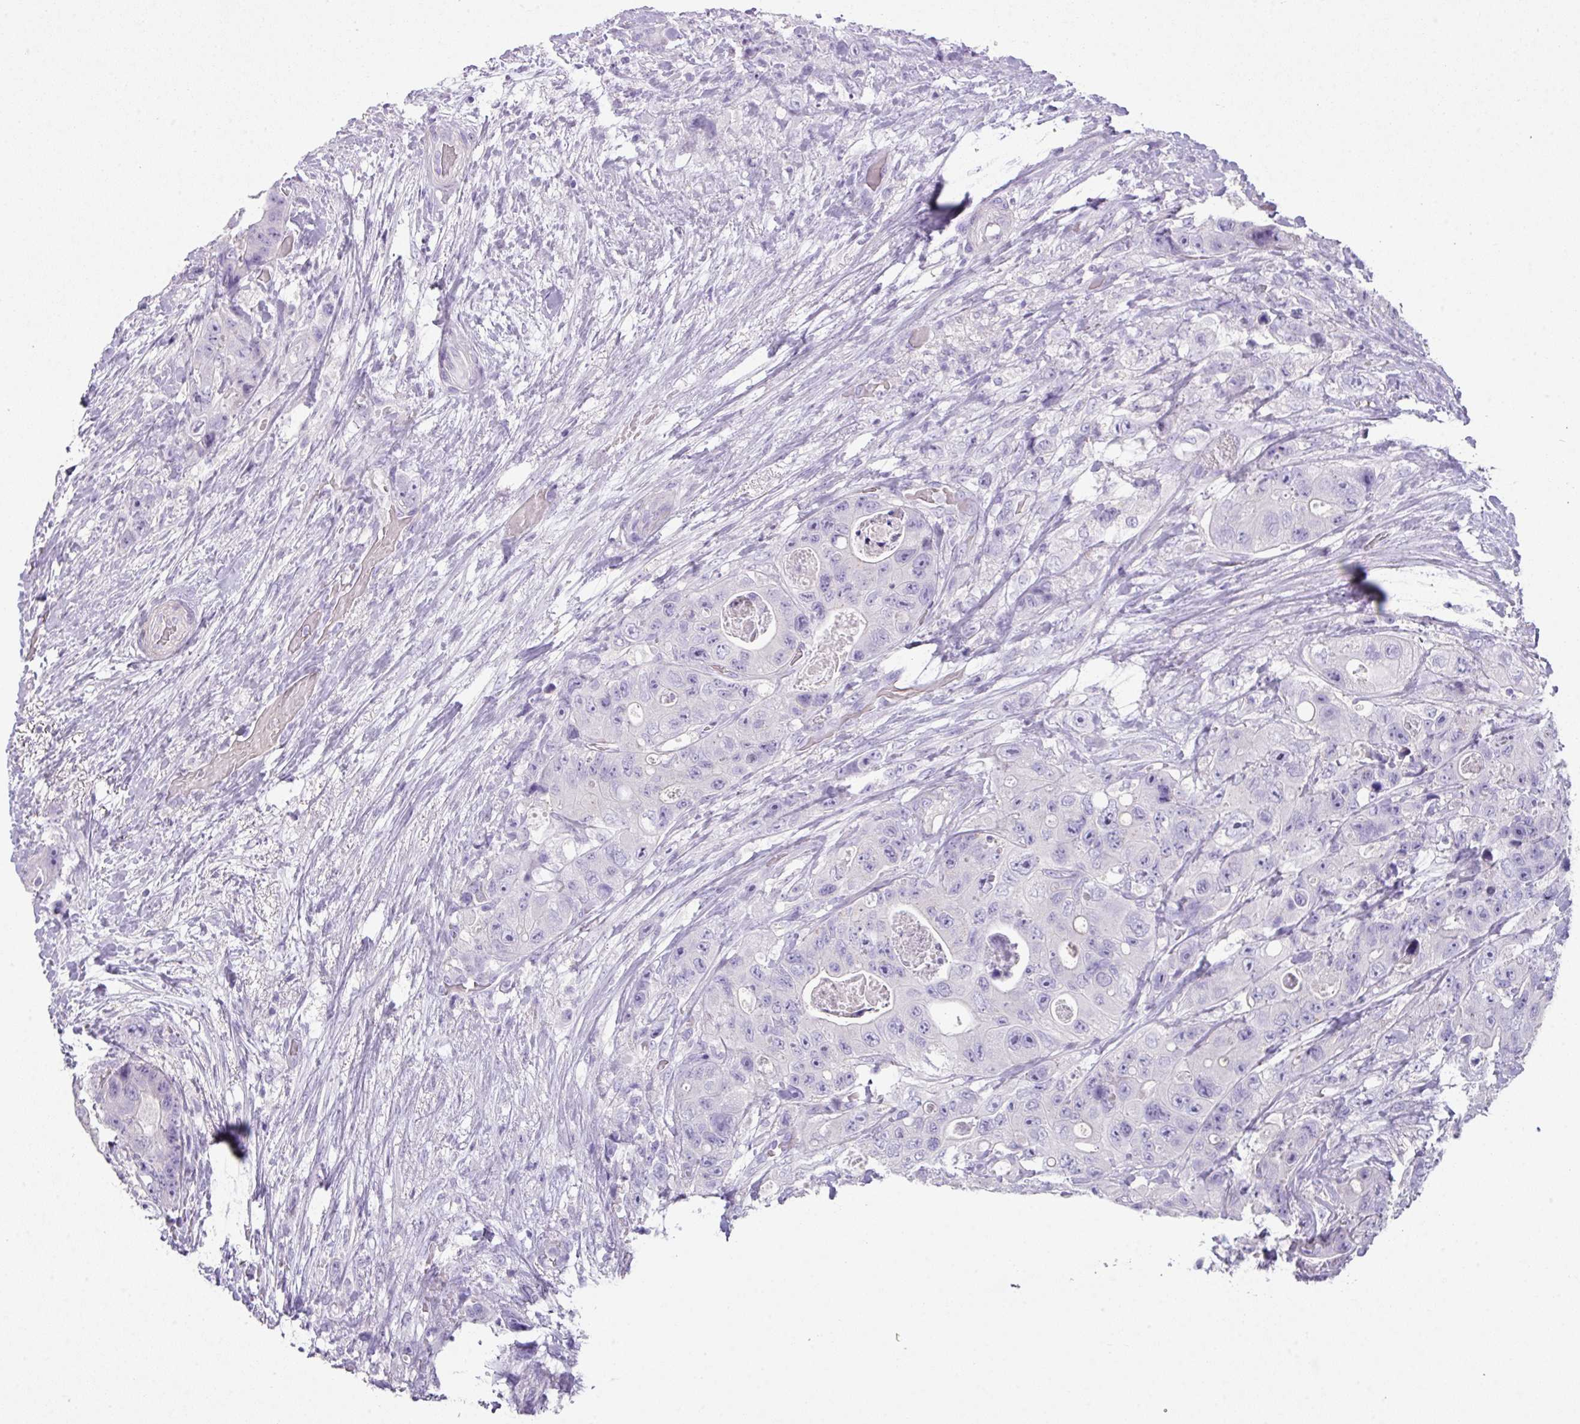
{"staining": {"intensity": "negative", "quantity": "none", "location": "none"}, "tissue": "colorectal cancer", "cell_type": "Tumor cells", "image_type": "cancer", "snomed": [{"axis": "morphology", "description": "Adenocarcinoma, NOS"}, {"axis": "topography", "description": "Colon"}], "caption": "Immunohistochemistry (IHC) histopathology image of neoplastic tissue: human colorectal cancer stained with DAB (3,3'-diaminobenzidine) displays no significant protein staining in tumor cells.", "gene": "GLI4", "patient": {"sex": "female", "age": 46}}